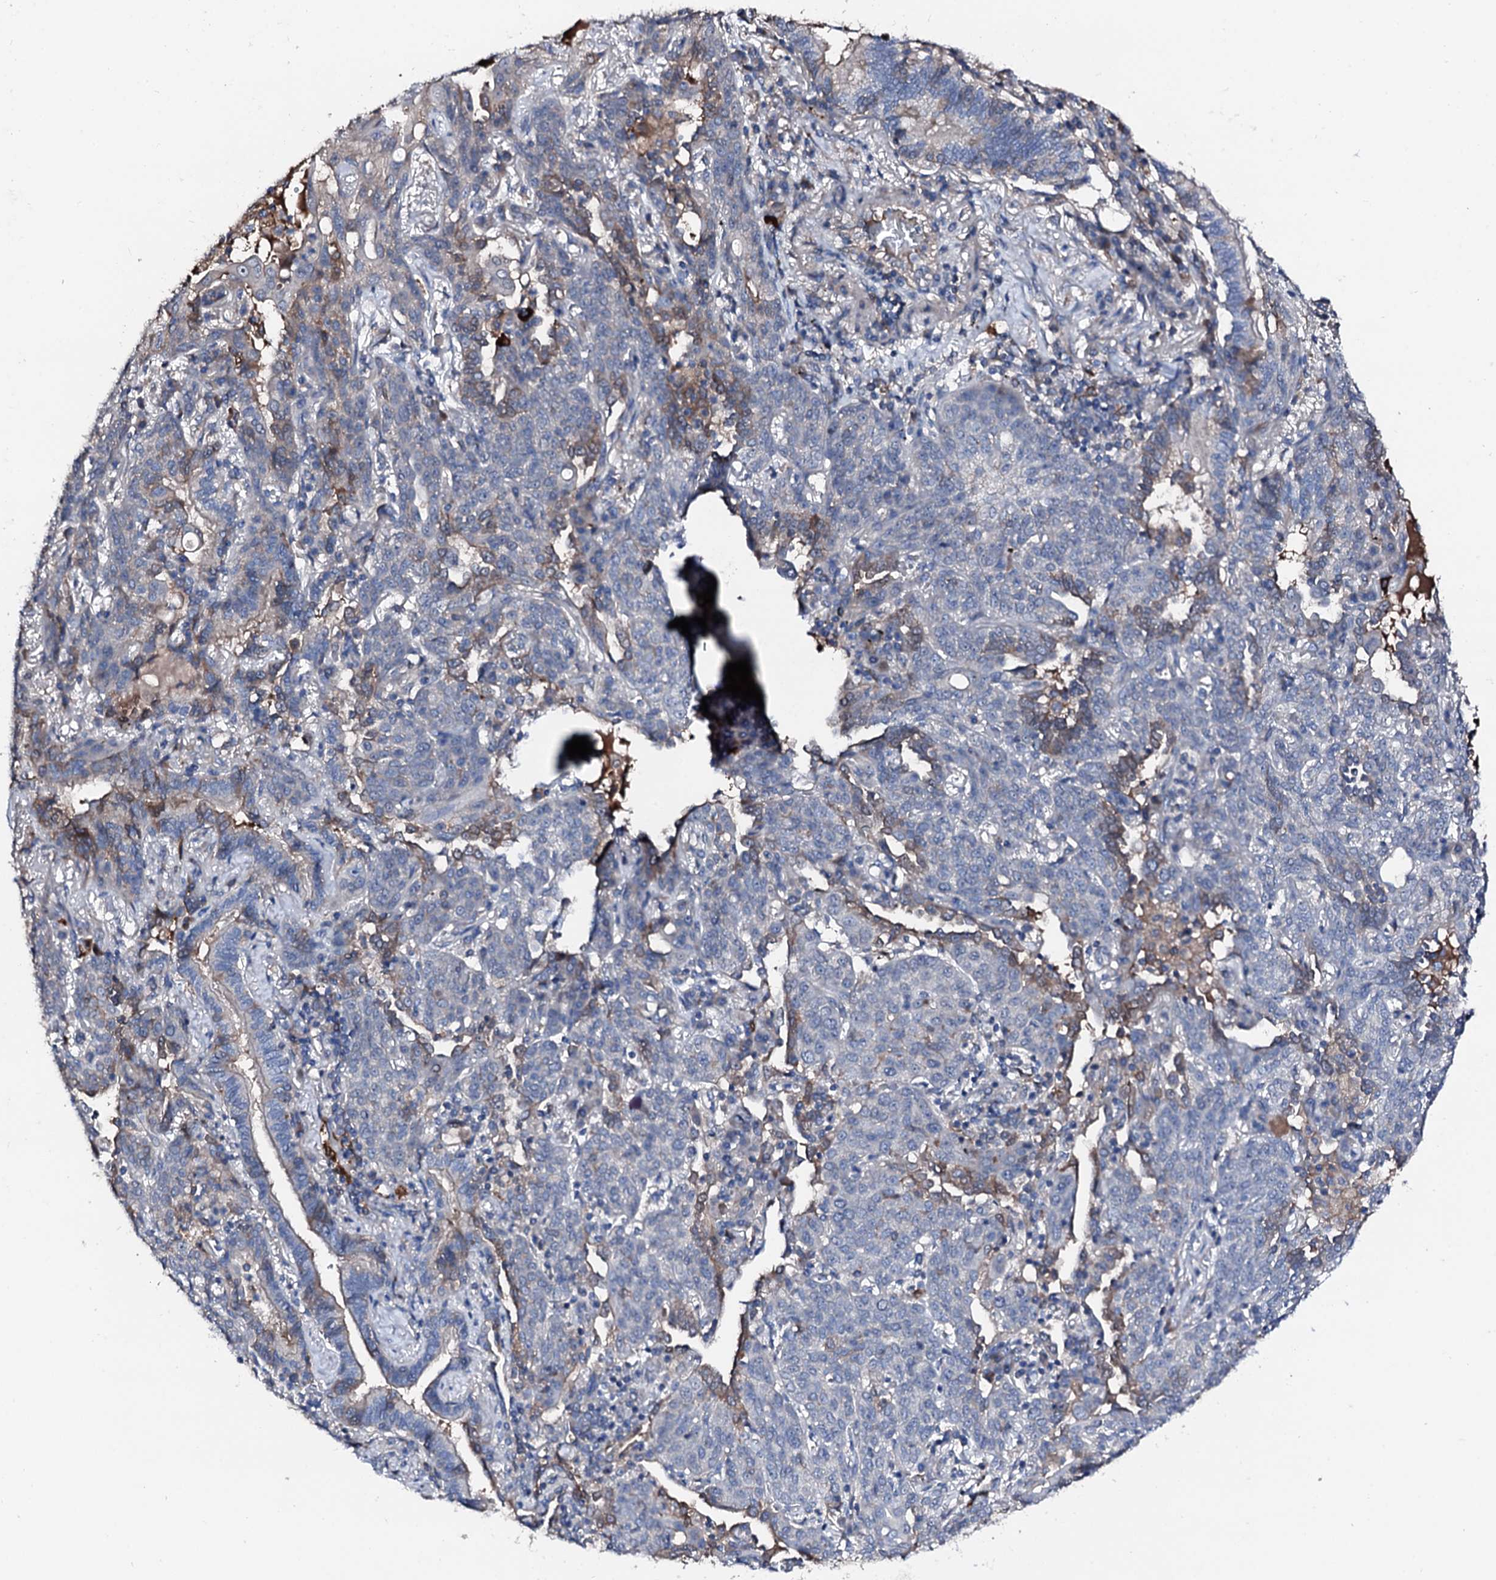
{"staining": {"intensity": "negative", "quantity": "none", "location": "none"}, "tissue": "lung cancer", "cell_type": "Tumor cells", "image_type": "cancer", "snomed": [{"axis": "morphology", "description": "Squamous cell carcinoma, NOS"}, {"axis": "topography", "description": "Lung"}], "caption": "Immunohistochemical staining of lung cancer (squamous cell carcinoma) reveals no significant staining in tumor cells.", "gene": "TRAFD1", "patient": {"sex": "female", "age": 70}}